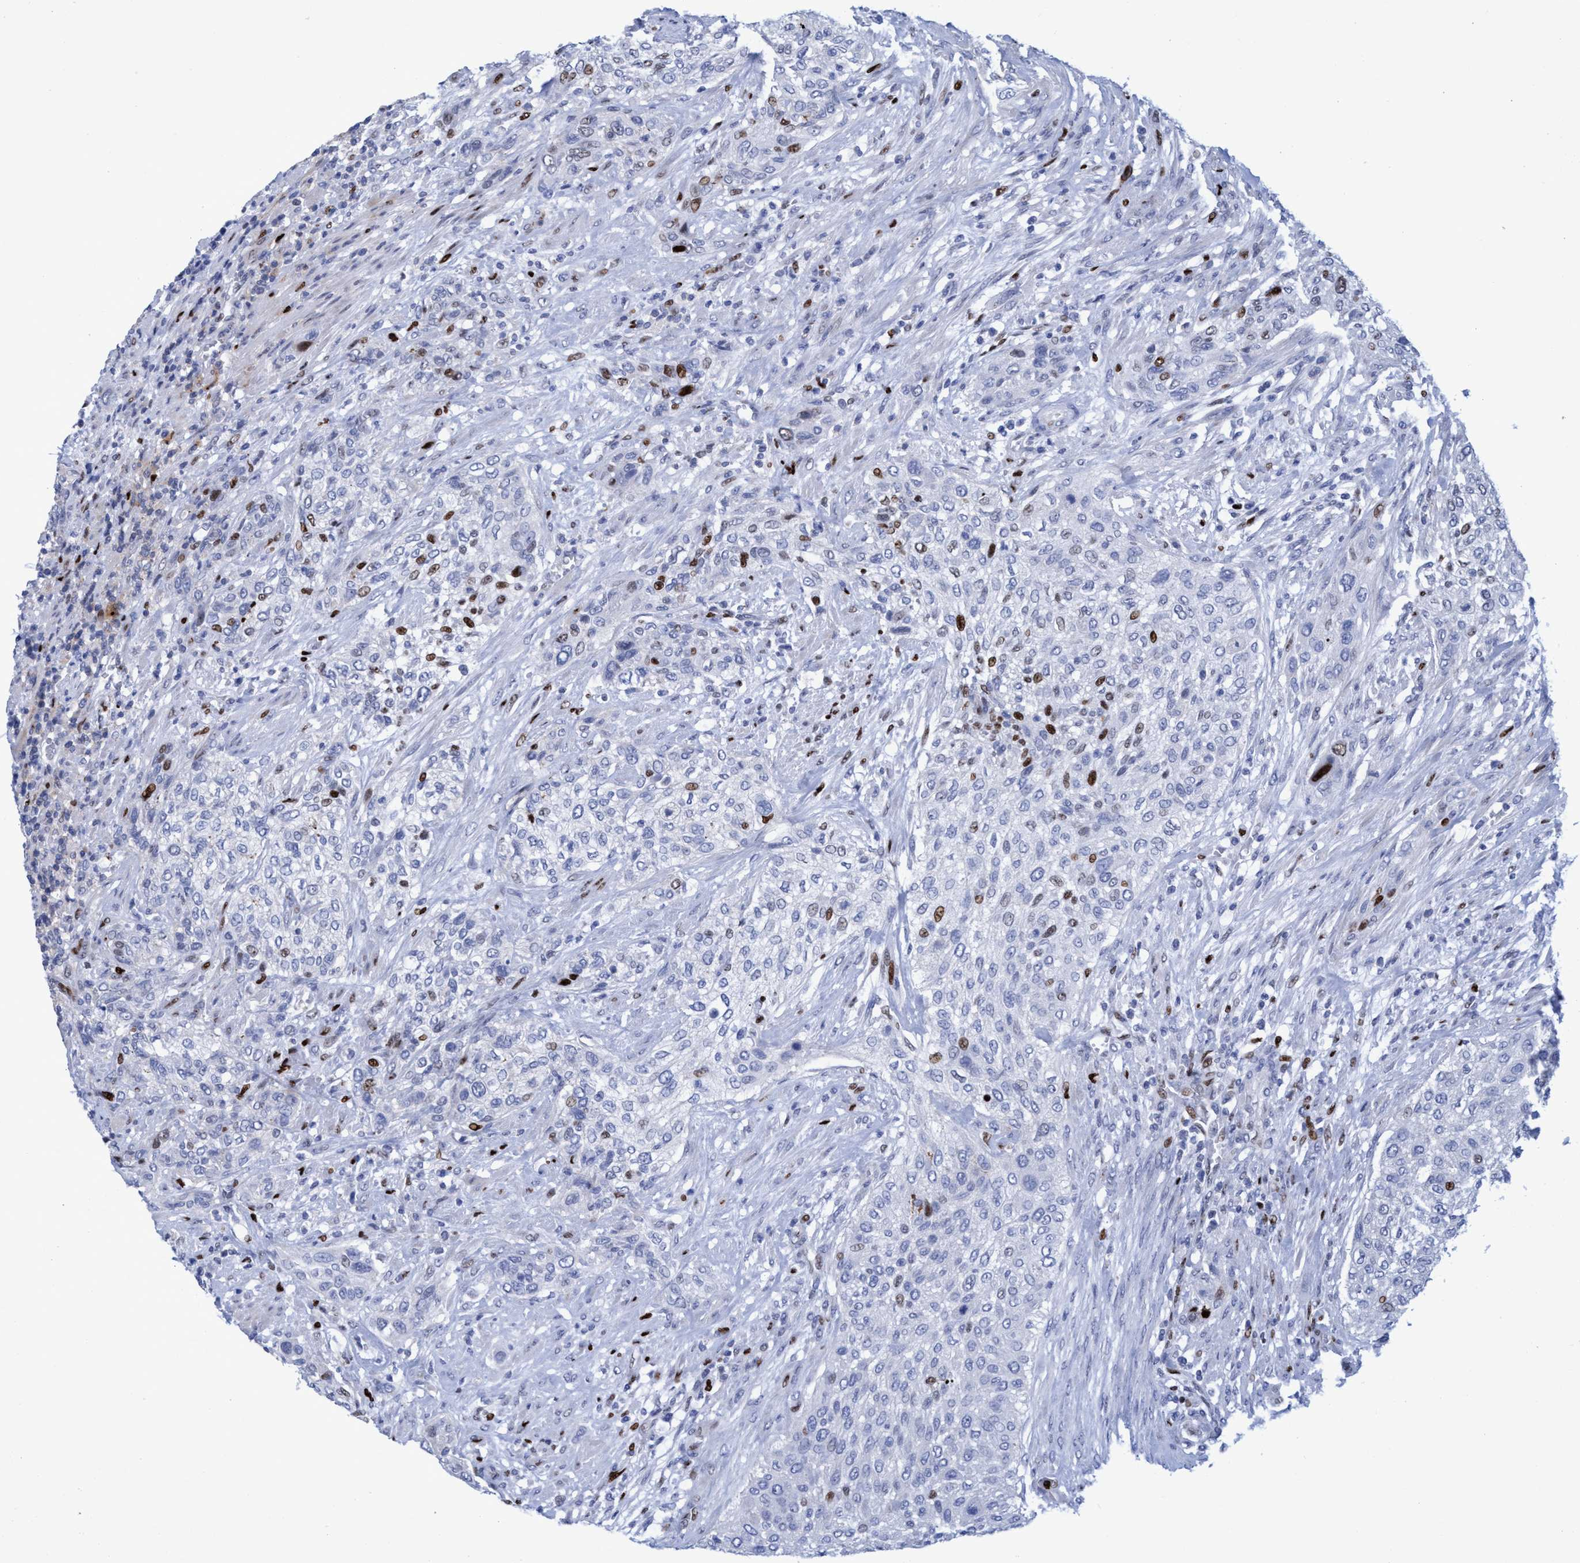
{"staining": {"intensity": "moderate", "quantity": "<25%", "location": "nuclear"}, "tissue": "urothelial cancer", "cell_type": "Tumor cells", "image_type": "cancer", "snomed": [{"axis": "morphology", "description": "Urothelial carcinoma, Low grade"}, {"axis": "morphology", "description": "Urothelial carcinoma, High grade"}, {"axis": "topography", "description": "Urinary bladder"}], "caption": "Immunohistochemistry histopathology image of neoplastic tissue: human urothelial carcinoma (high-grade) stained using immunohistochemistry reveals low levels of moderate protein expression localized specifically in the nuclear of tumor cells, appearing as a nuclear brown color.", "gene": "R3HCC1", "patient": {"sex": "male", "age": 35}}